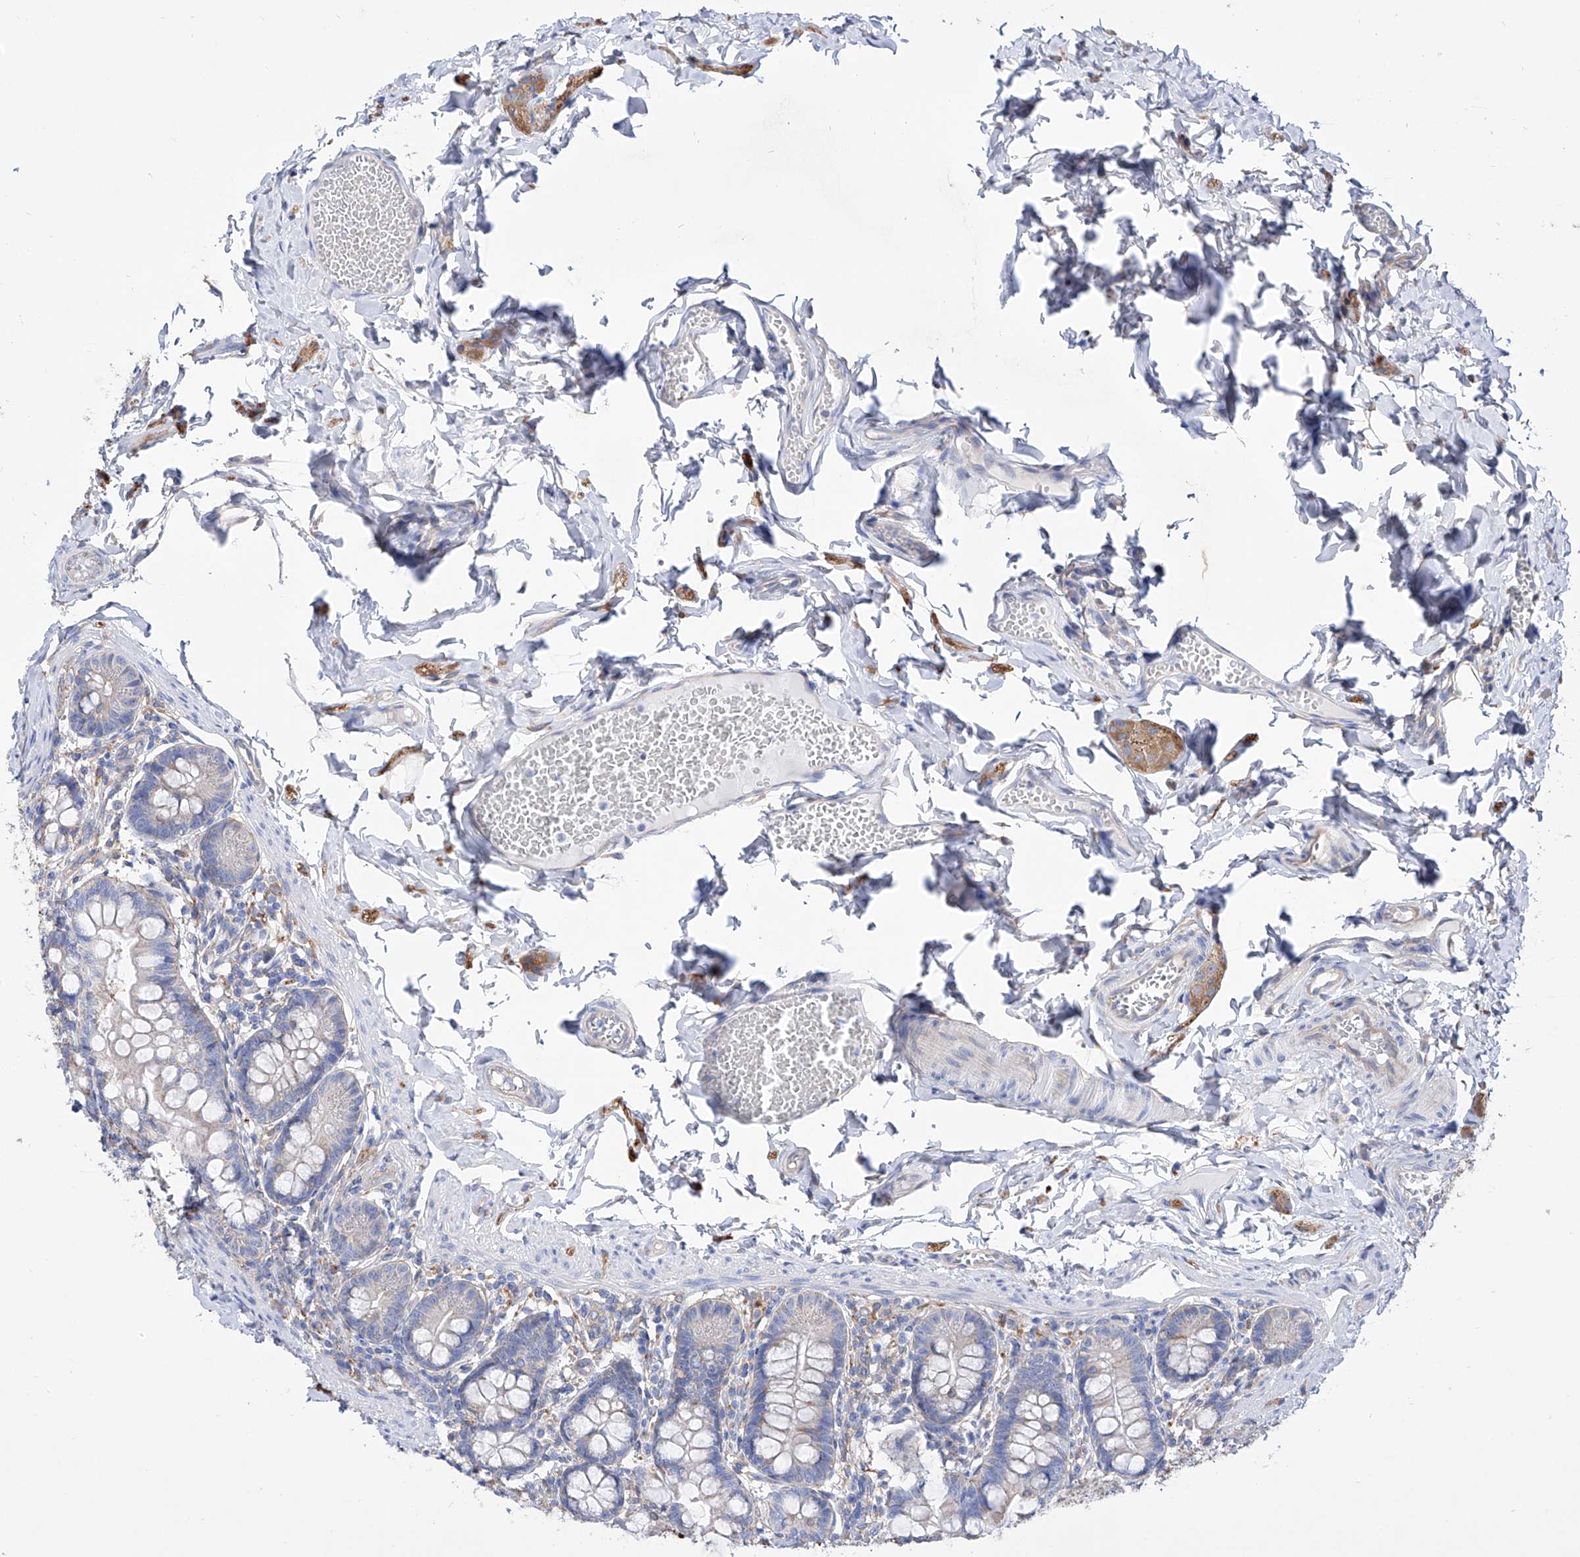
{"staining": {"intensity": "weak", "quantity": "<25%", "location": "cytoplasmic/membranous"}, "tissue": "small intestine", "cell_type": "Glandular cells", "image_type": "normal", "snomed": [{"axis": "morphology", "description": "Normal tissue, NOS"}, {"axis": "topography", "description": "Small intestine"}], "caption": "Immunohistochemistry photomicrograph of unremarkable human small intestine stained for a protein (brown), which demonstrates no positivity in glandular cells.", "gene": "ZNF653", "patient": {"sex": "male", "age": 7}}